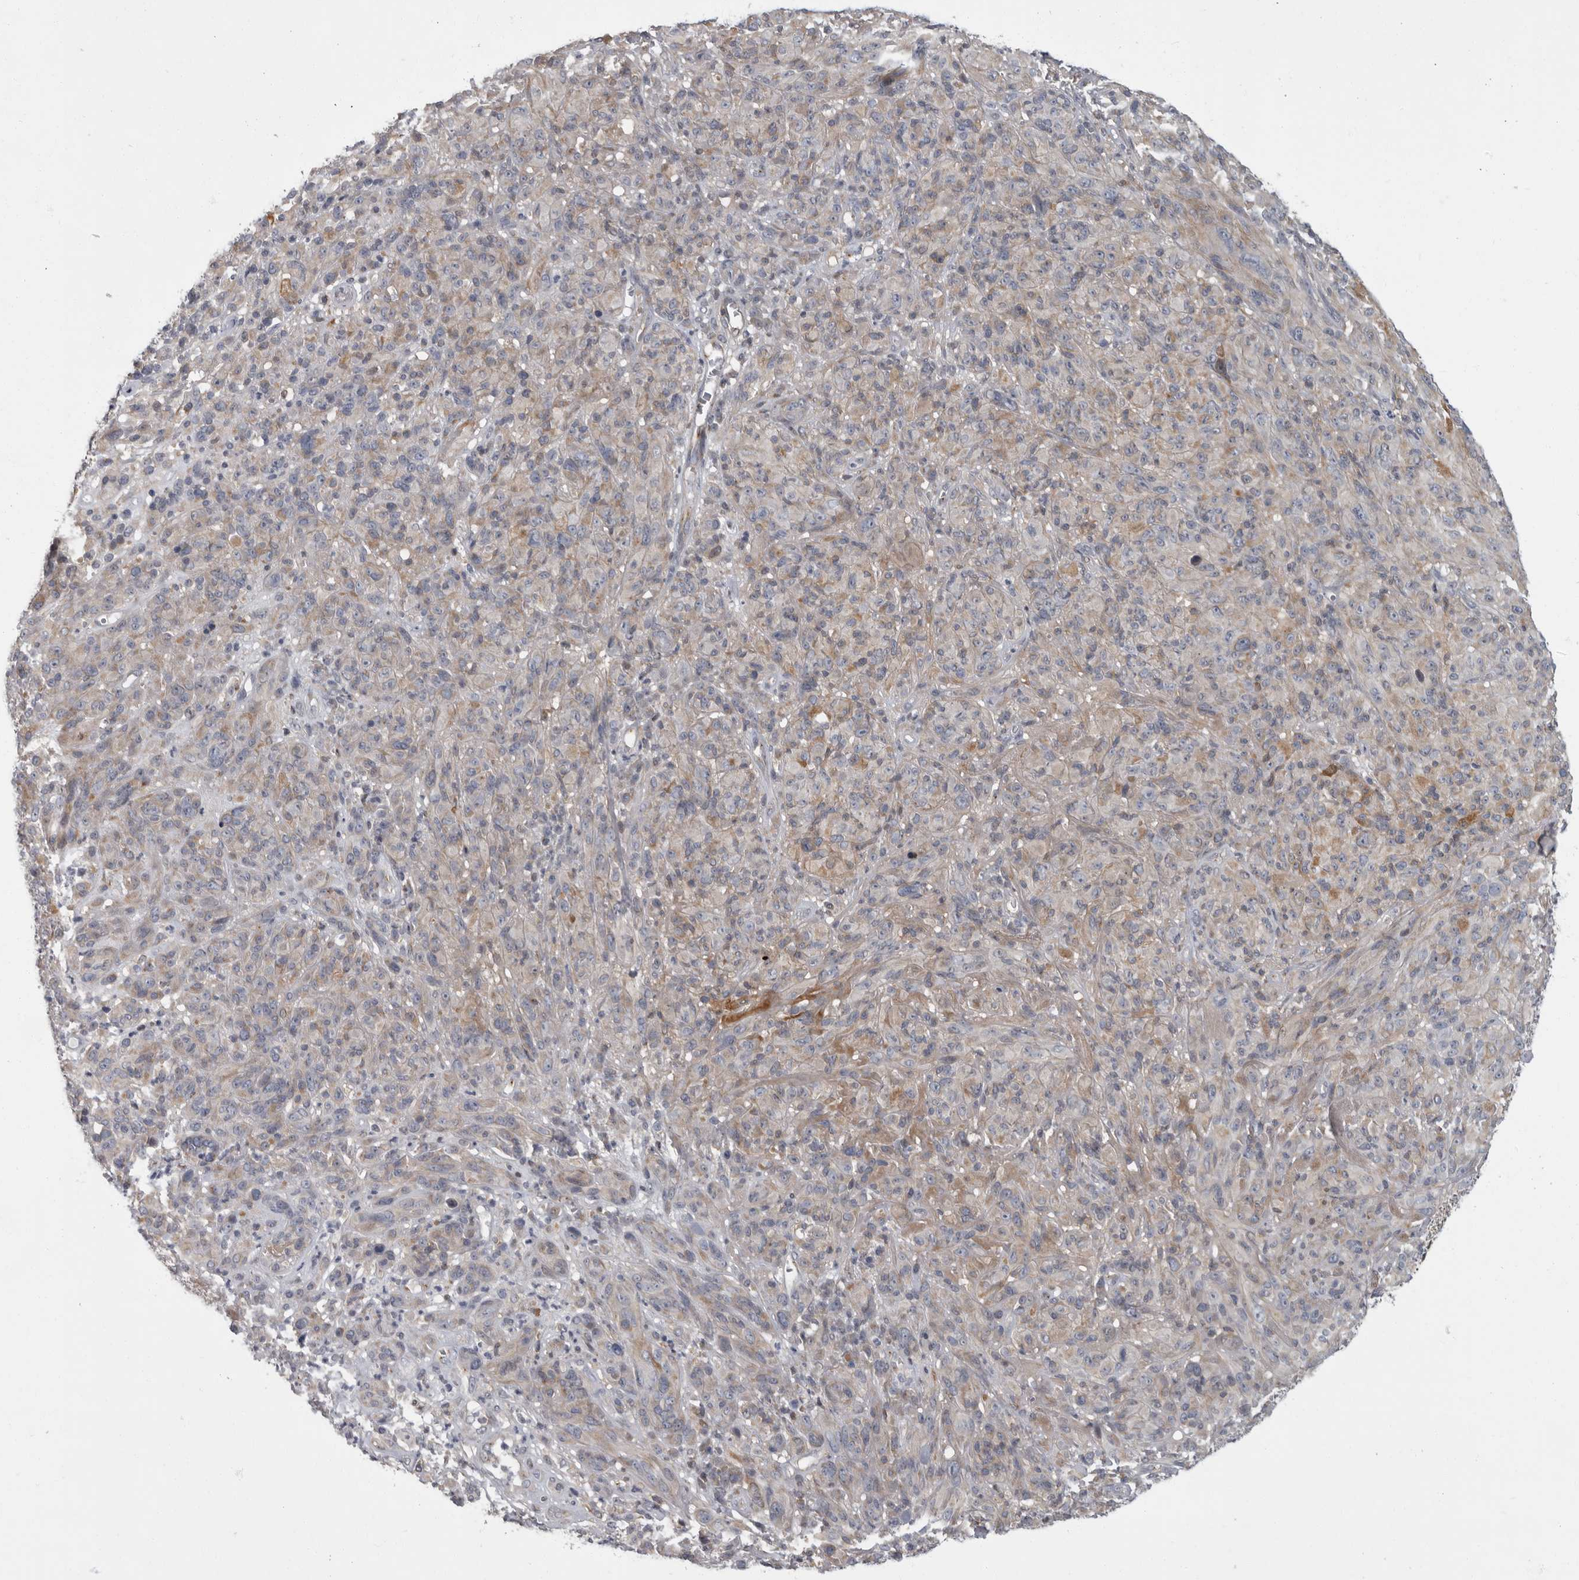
{"staining": {"intensity": "weak", "quantity": "<25%", "location": "cytoplasmic/membranous"}, "tissue": "melanoma", "cell_type": "Tumor cells", "image_type": "cancer", "snomed": [{"axis": "morphology", "description": "Malignant melanoma, NOS"}, {"axis": "topography", "description": "Skin of head"}], "caption": "A high-resolution image shows immunohistochemistry (IHC) staining of malignant melanoma, which demonstrates no significant expression in tumor cells.", "gene": "PDE7A", "patient": {"sex": "male", "age": 96}}